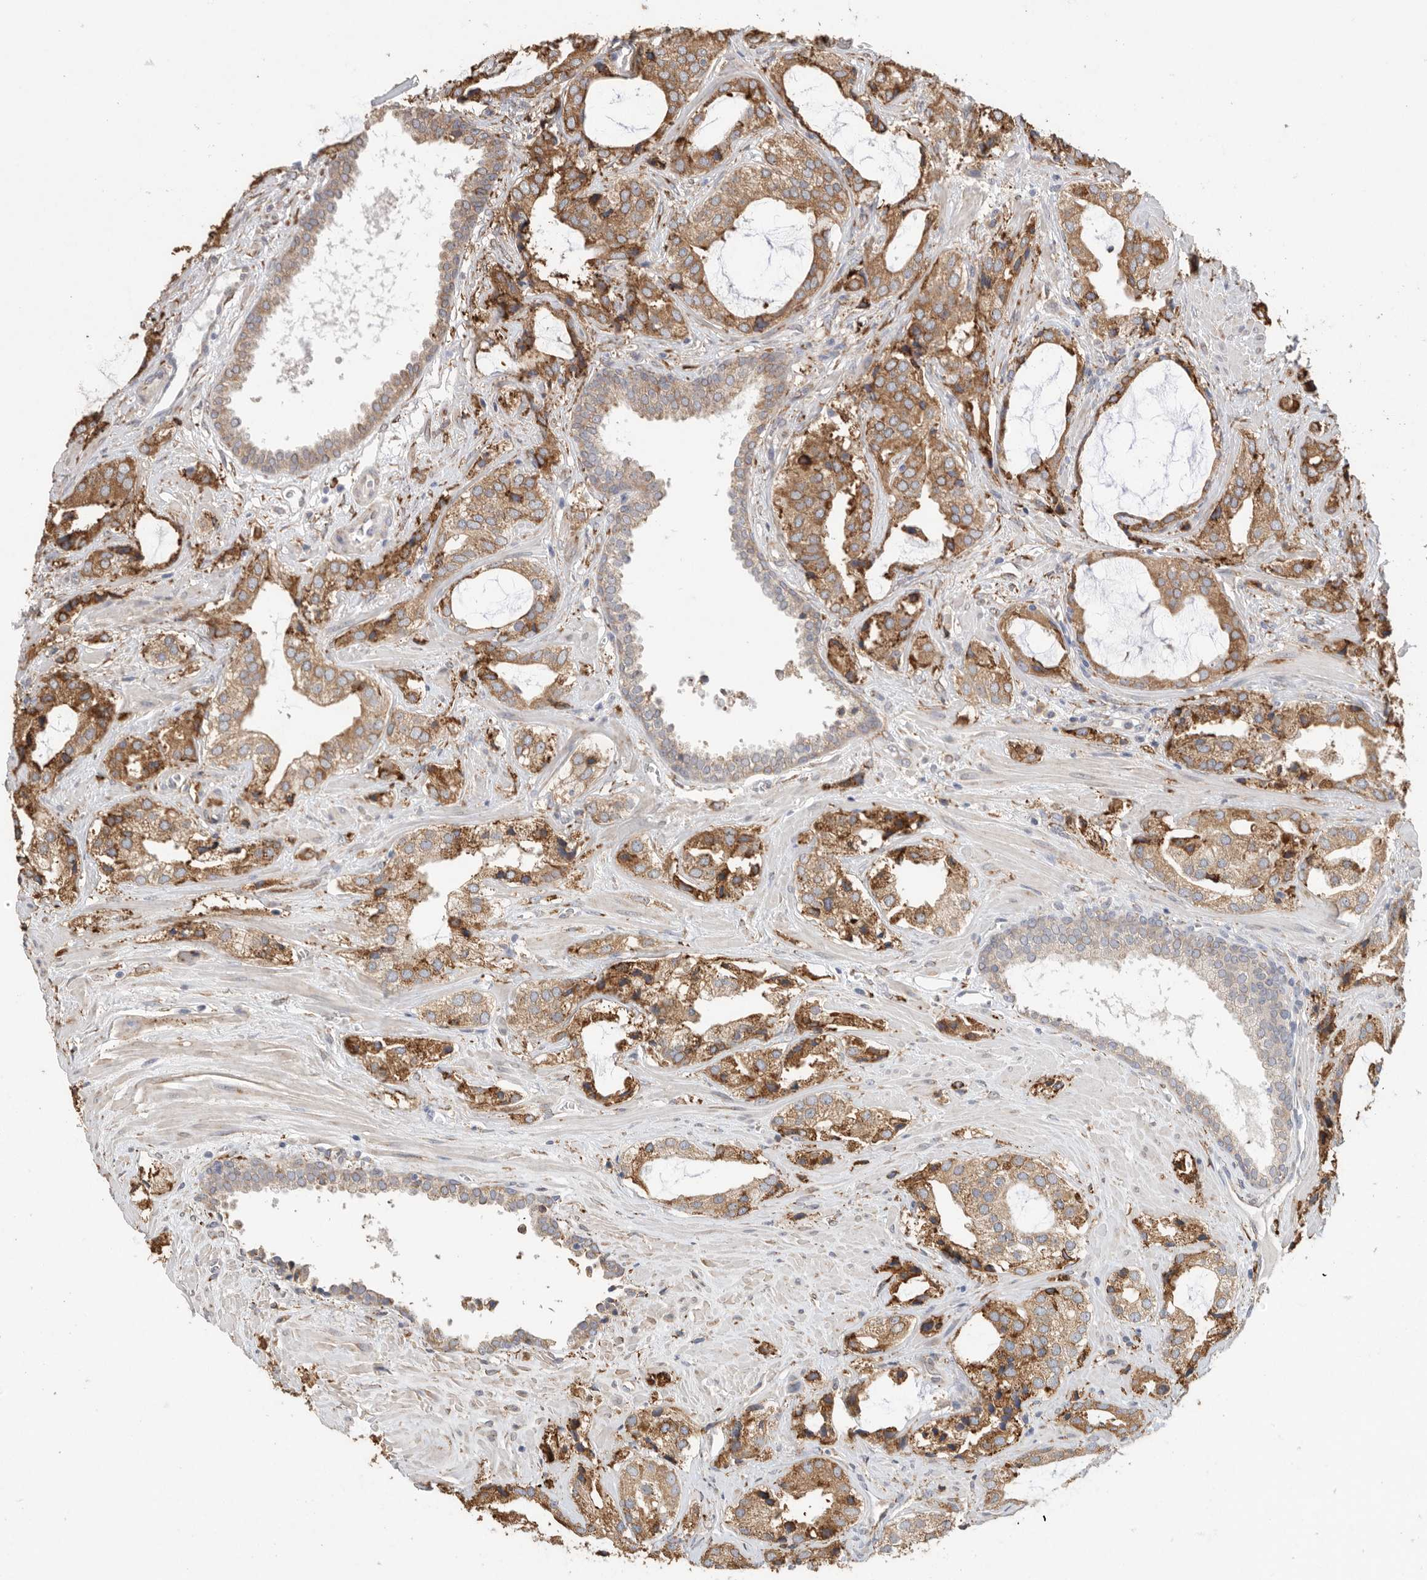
{"staining": {"intensity": "moderate", "quantity": ">75%", "location": "cytoplasmic/membranous"}, "tissue": "prostate cancer", "cell_type": "Tumor cells", "image_type": "cancer", "snomed": [{"axis": "morphology", "description": "Adenocarcinoma, High grade"}, {"axis": "topography", "description": "Prostate"}], "caption": "Protein expression analysis of human prostate cancer (high-grade adenocarcinoma) reveals moderate cytoplasmic/membranous expression in approximately >75% of tumor cells. Nuclei are stained in blue.", "gene": "BLOC1S5", "patient": {"sex": "male", "age": 66}}